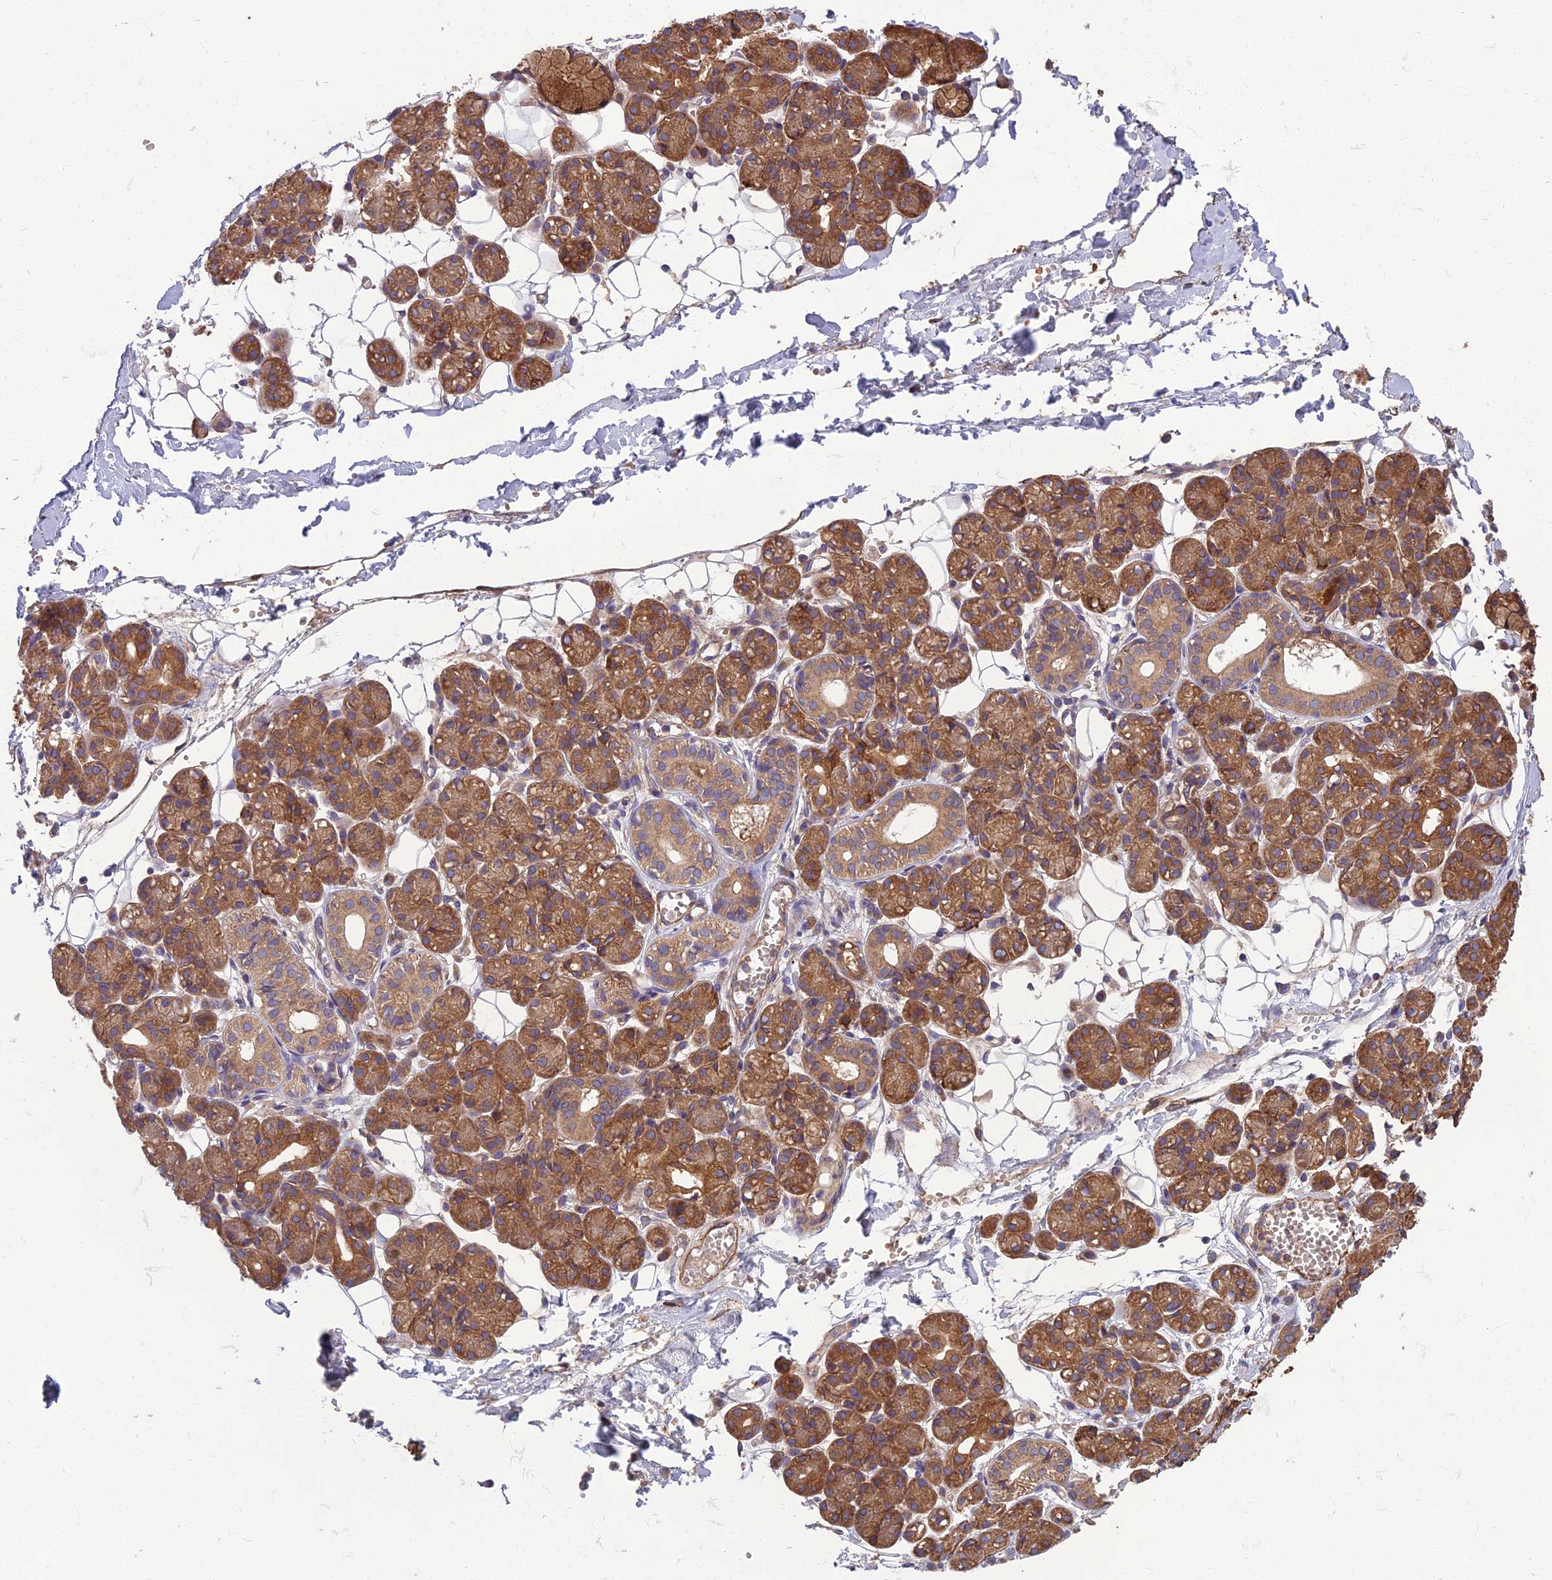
{"staining": {"intensity": "strong", "quantity": ">75%", "location": "cytoplasmic/membranous"}, "tissue": "salivary gland", "cell_type": "Glandular cells", "image_type": "normal", "snomed": [{"axis": "morphology", "description": "Normal tissue, NOS"}, {"axis": "topography", "description": "Salivary gland"}], "caption": "IHC micrograph of unremarkable salivary gland stained for a protein (brown), which shows high levels of strong cytoplasmic/membranous staining in about >75% of glandular cells.", "gene": "WDR24", "patient": {"sex": "male", "age": 63}}